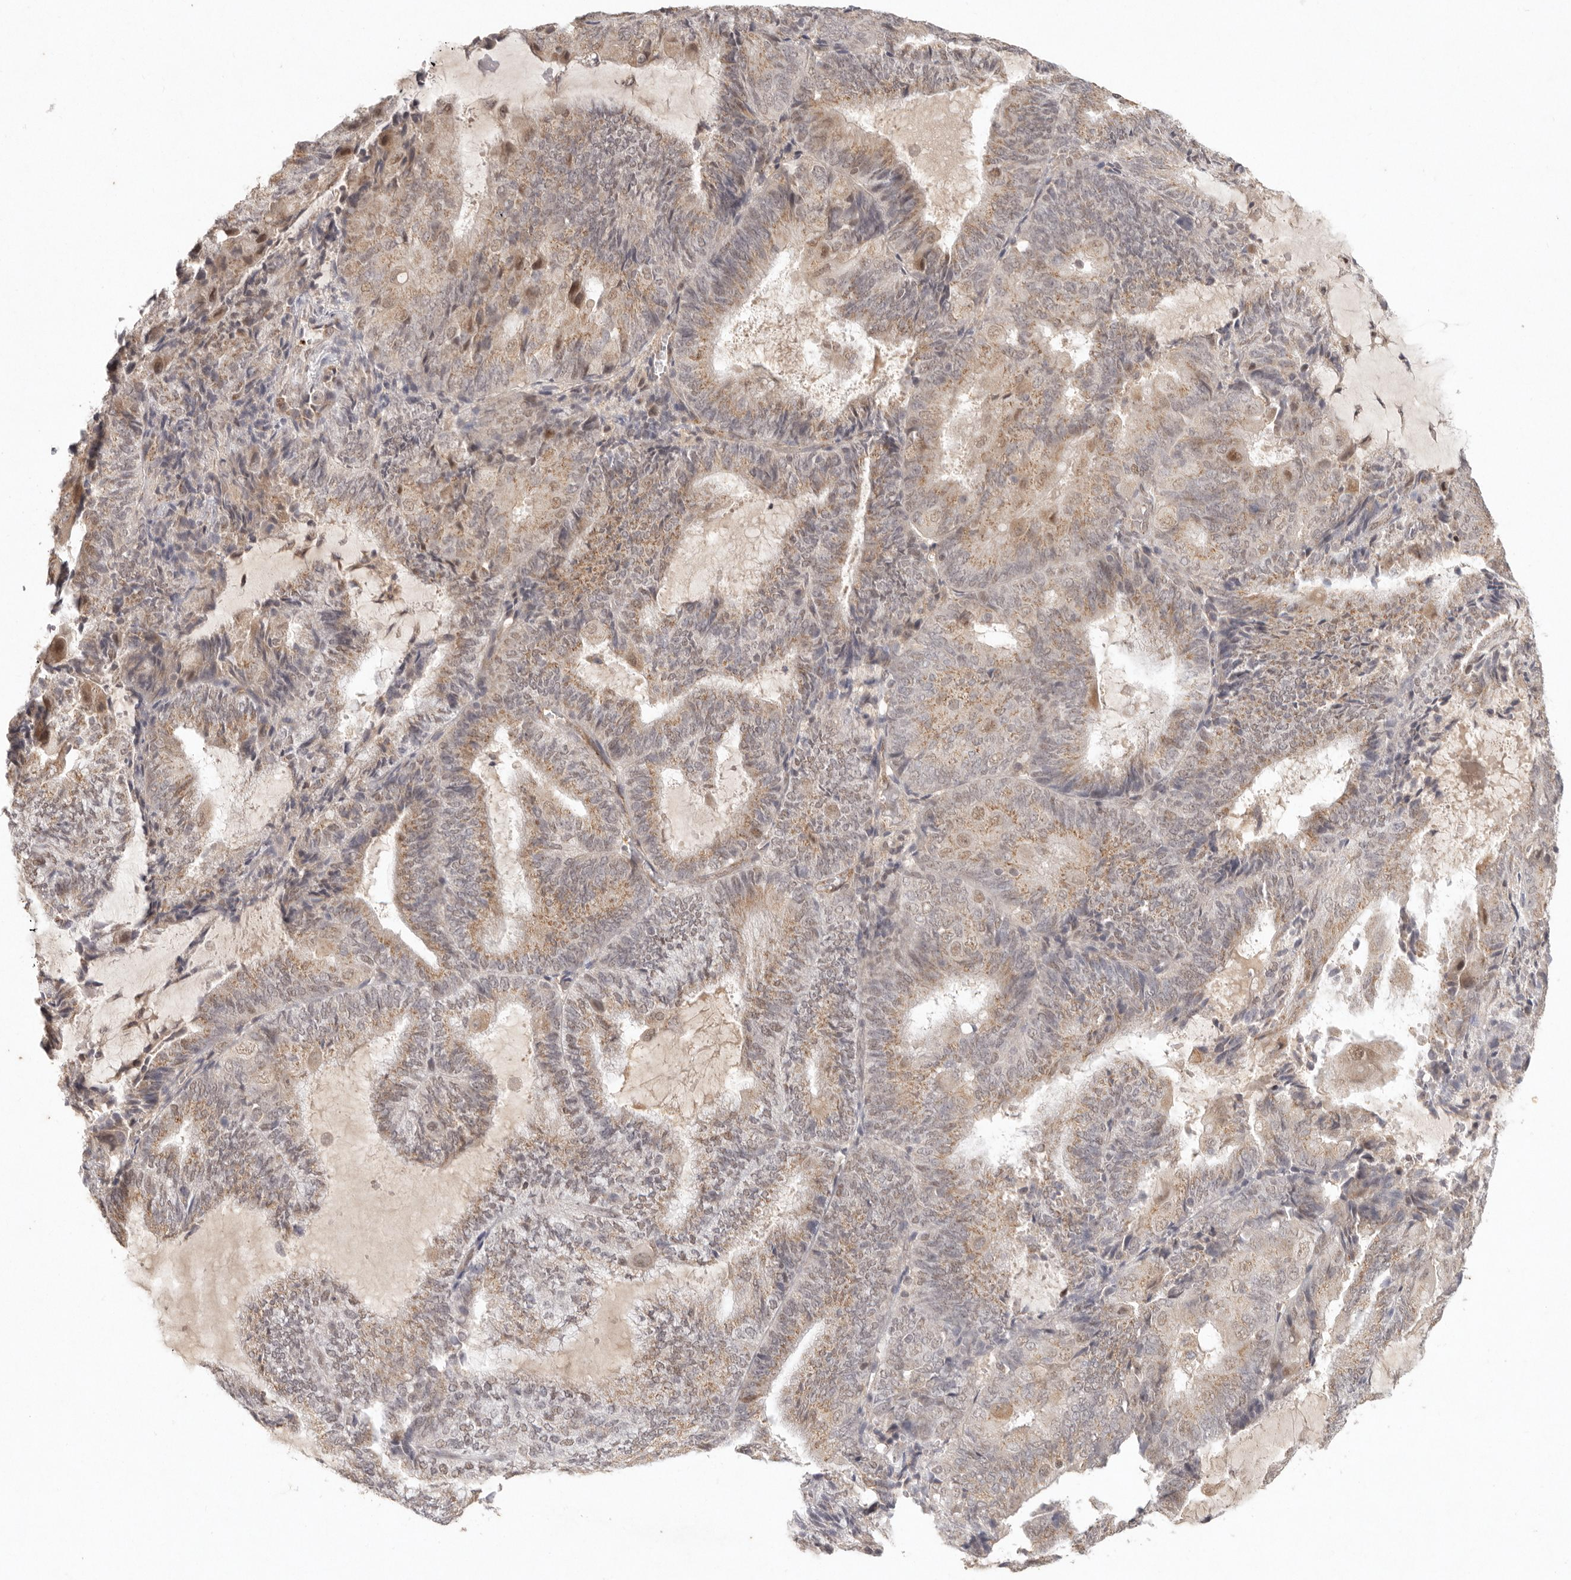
{"staining": {"intensity": "weak", "quantity": ">75%", "location": "cytoplasmic/membranous,nuclear"}, "tissue": "endometrial cancer", "cell_type": "Tumor cells", "image_type": "cancer", "snomed": [{"axis": "morphology", "description": "Adenocarcinoma, NOS"}, {"axis": "topography", "description": "Endometrium"}], "caption": "Protein staining of endometrial cancer (adenocarcinoma) tissue shows weak cytoplasmic/membranous and nuclear expression in approximately >75% of tumor cells.", "gene": "LRRC75A", "patient": {"sex": "female", "age": 81}}